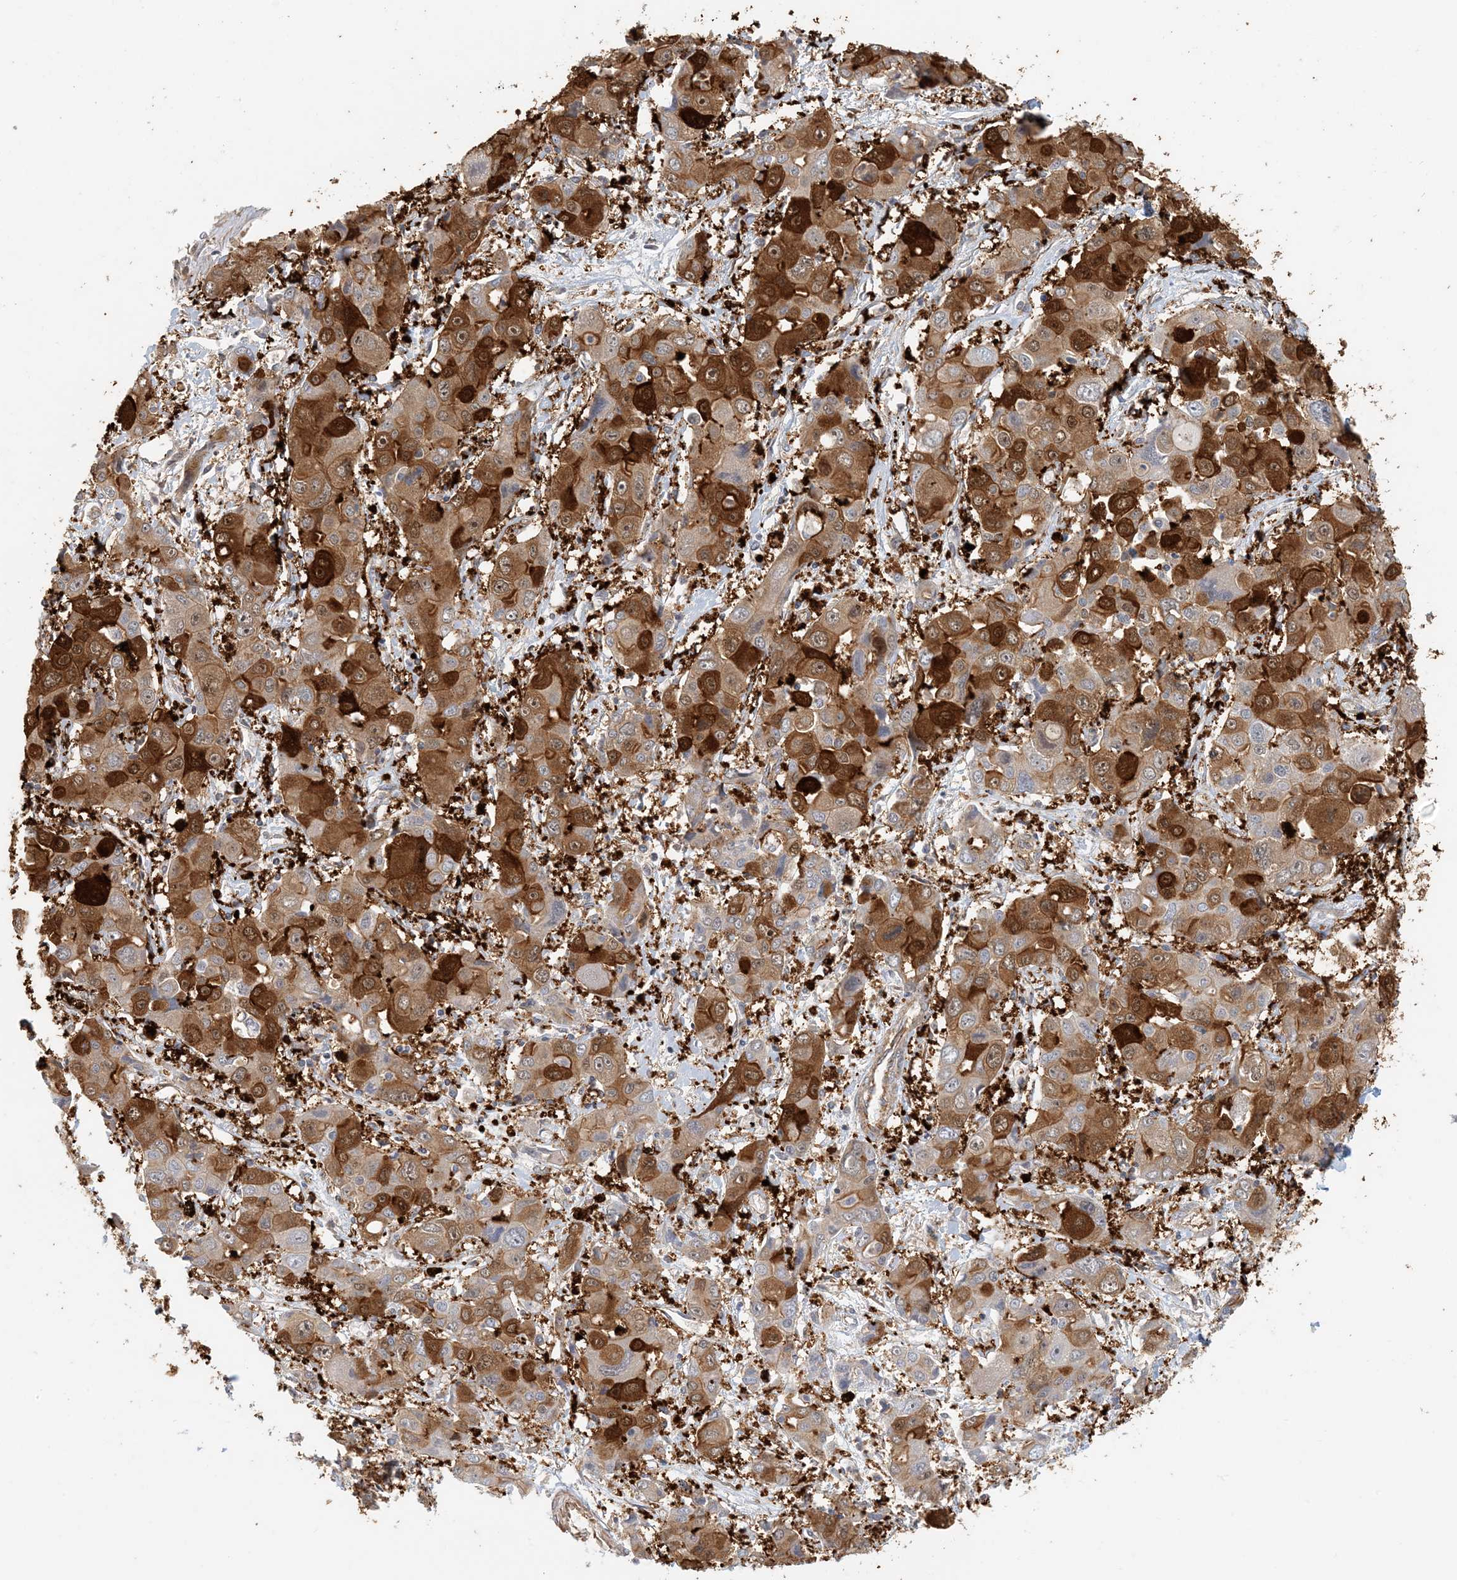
{"staining": {"intensity": "strong", "quantity": "25%-75%", "location": "cytoplasmic/membranous,nuclear"}, "tissue": "liver cancer", "cell_type": "Tumor cells", "image_type": "cancer", "snomed": [{"axis": "morphology", "description": "Cholangiocarcinoma"}, {"axis": "topography", "description": "Liver"}], "caption": "There is high levels of strong cytoplasmic/membranous and nuclear positivity in tumor cells of liver cancer (cholangiocarcinoma), as demonstrated by immunohistochemical staining (brown color).", "gene": "MAPKBP1", "patient": {"sex": "male", "age": 67}}